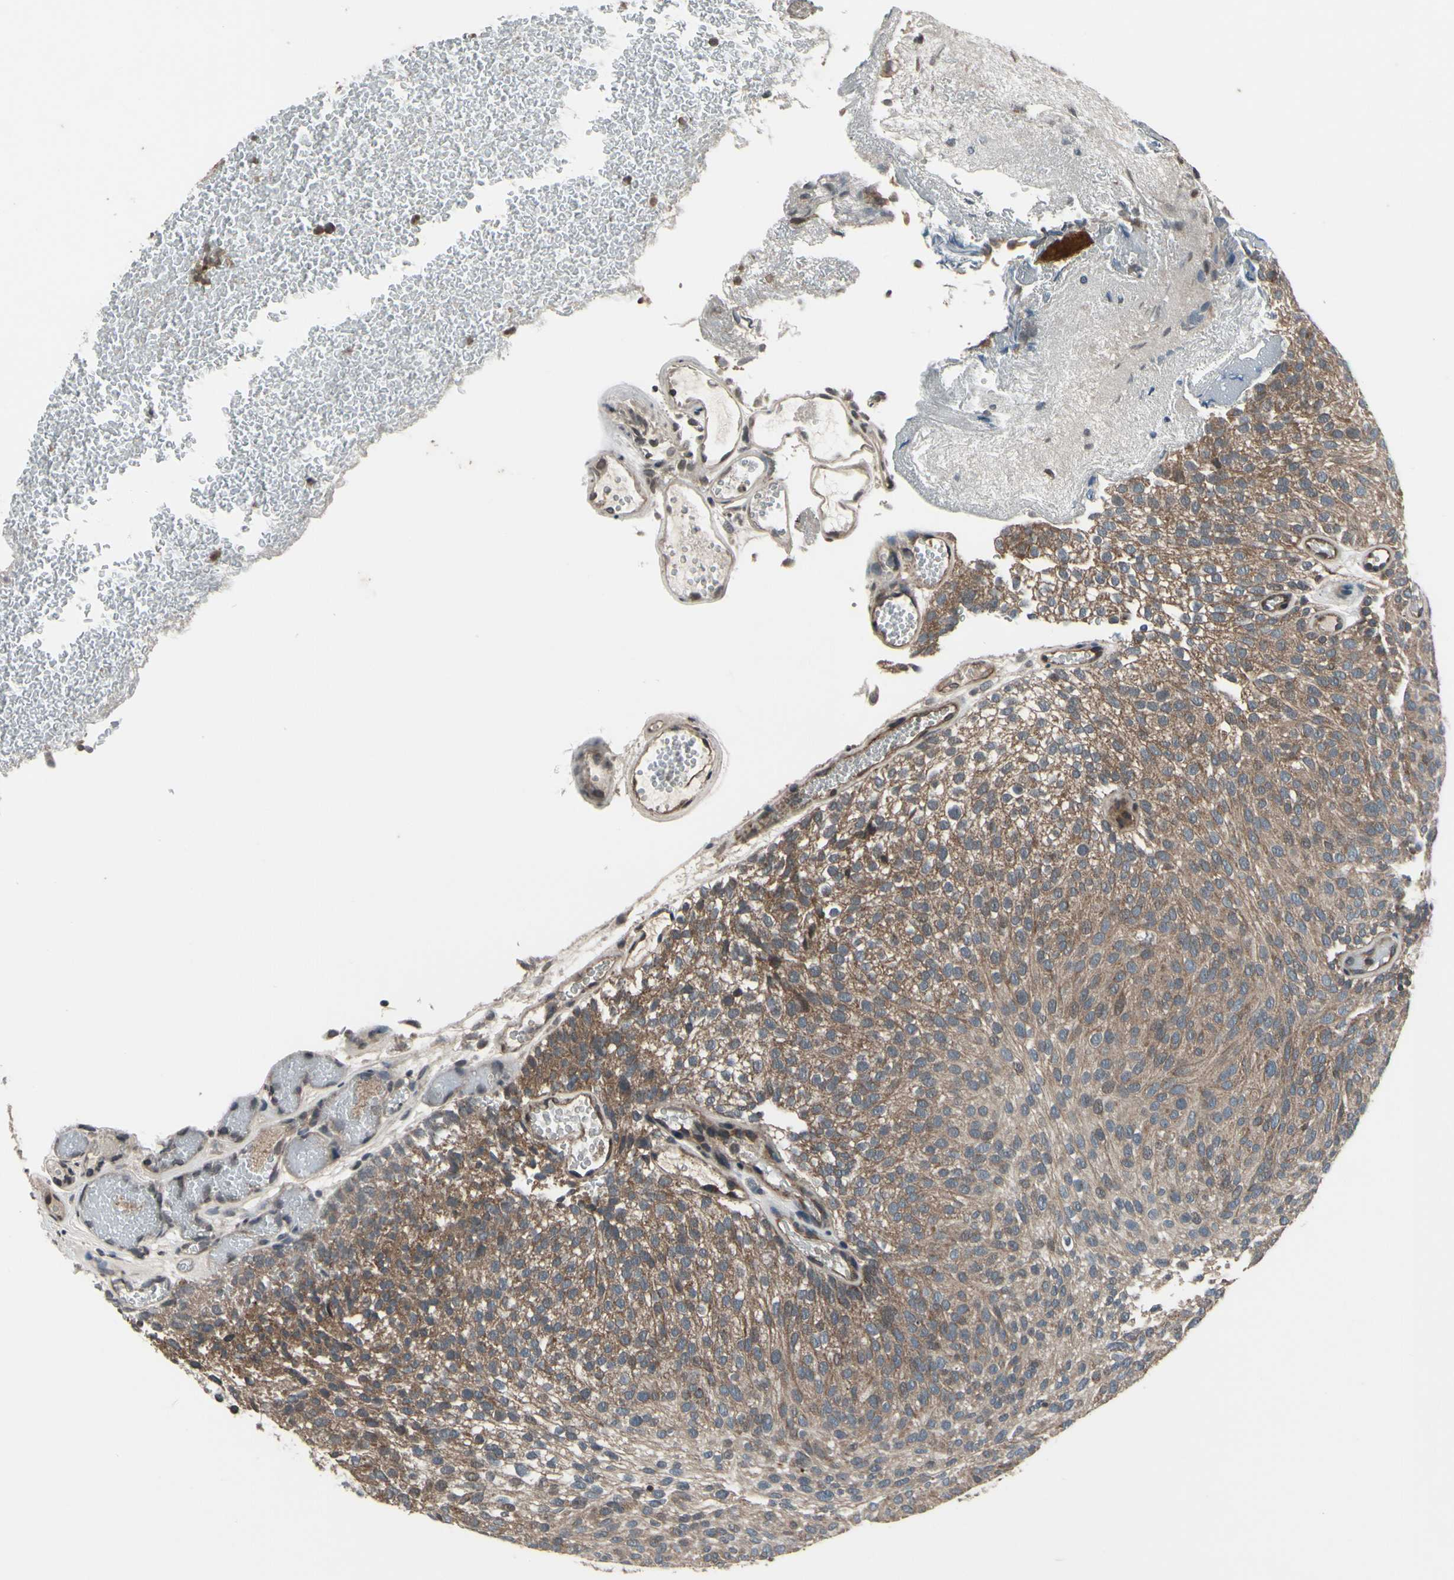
{"staining": {"intensity": "moderate", "quantity": "25%-75%", "location": "cytoplasmic/membranous"}, "tissue": "urothelial cancer", "cell_type": "Tumor cells", "image_type": "cancer", "snomed": [{"axis": "morphology", "description": "Urothelial carcinoma, Low grade"}, {"axis": "topography", "description": "Urinary bladder"}], "caption": "A high-resolution histopathology image shows immunohistochemistry (IHC) staining of urothelial cancer, which displays moderate cytoplasmic/membranous expression in approximately 25%-75% of tumor cells. (Stains: DAB (3,3'-diaminobenzidine) in brown, nuclei in blue, Microscopy: brightfield microscopy at high magnification).", "gene": "MBTPS2", "patient": {"sex": "male", "age": 78}}